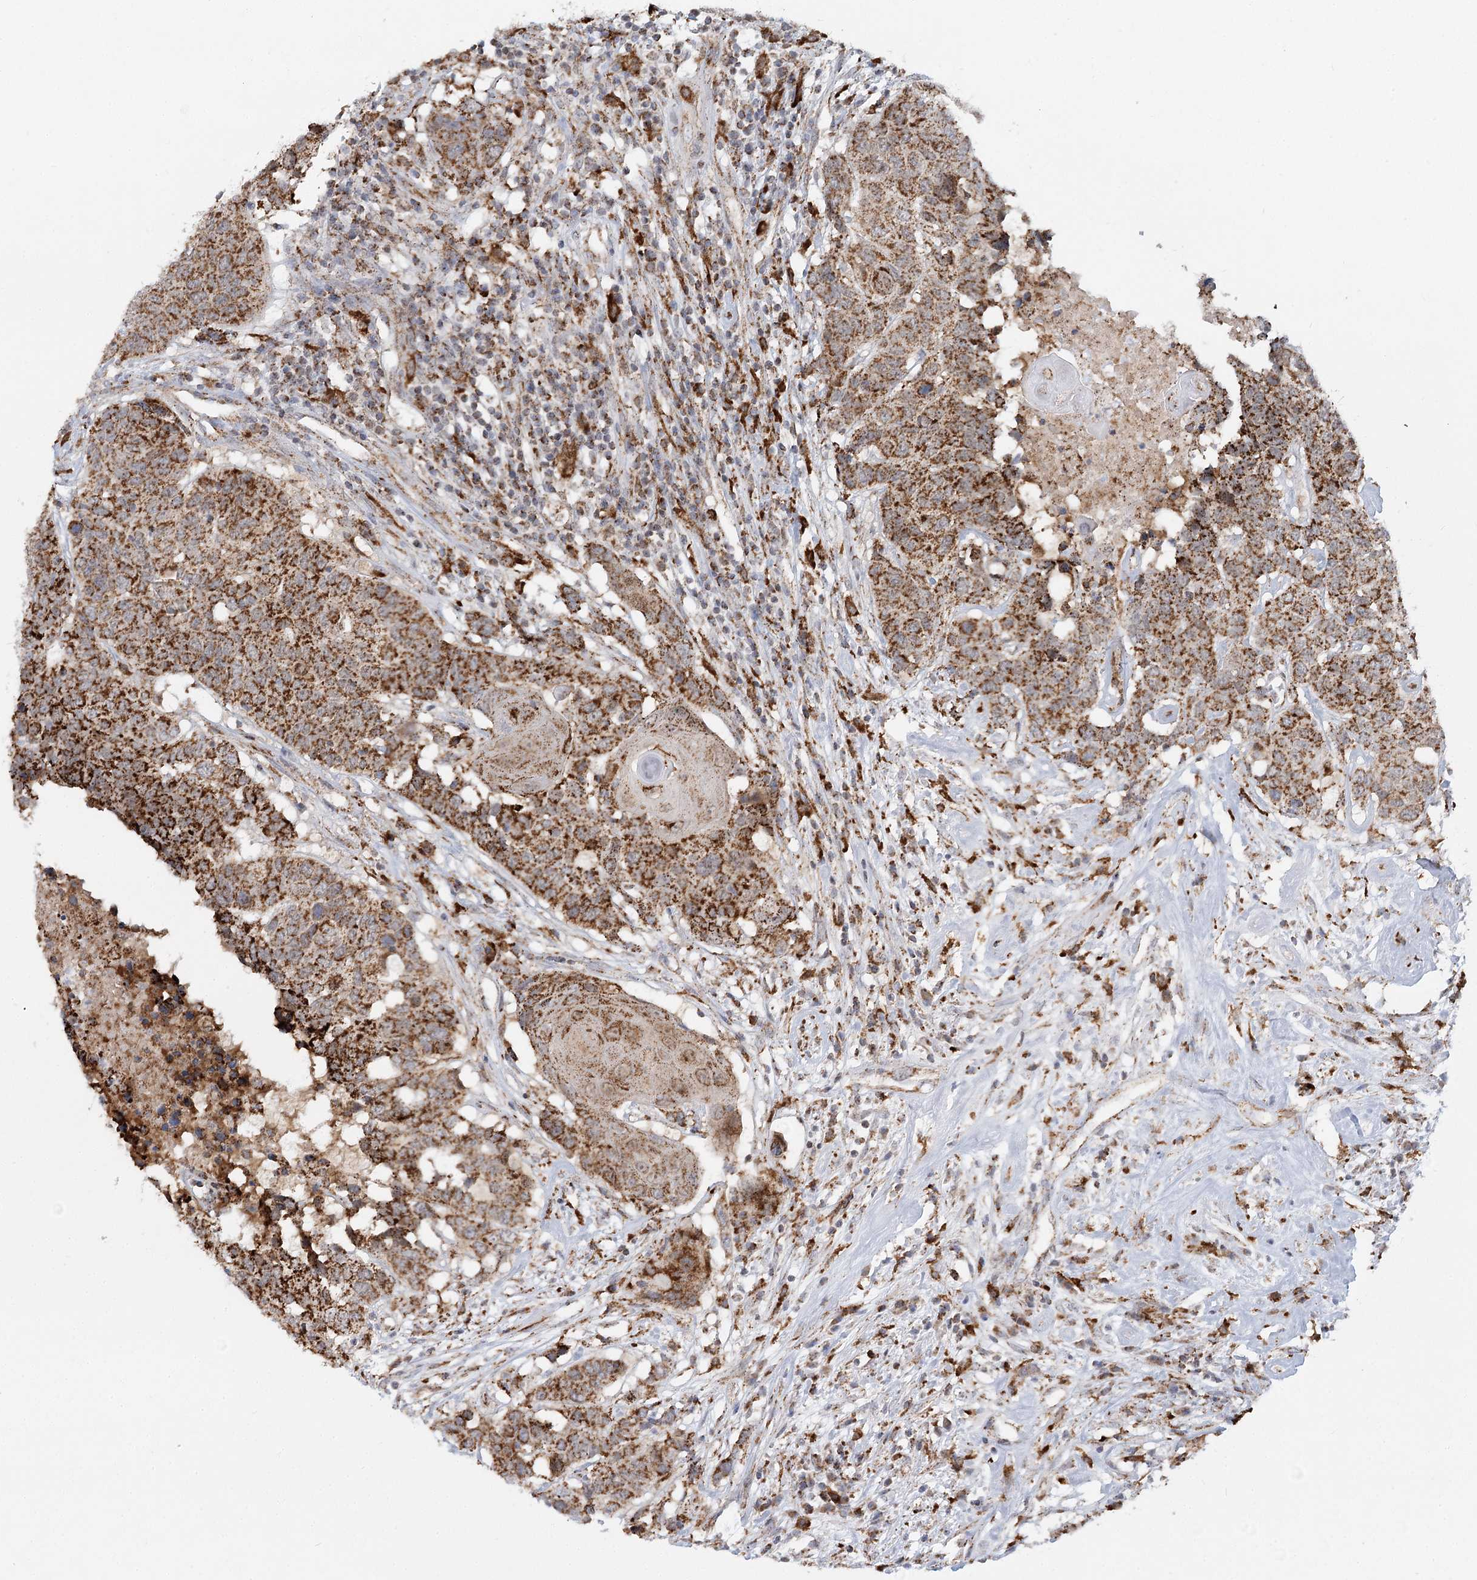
{"staining": {"intensity": "strong", "quantity": ">75%", "location": "cytoplasmic/membranous"}, "tissue": "head and neck cancer", "cell_type": "Tumor cells", "image_type": "cancer", "snomed": [{"axis": "morphology", "description": "Squamous cell carcinoma, NOS"}, {"axis": "topography", "description": "Head-Neck"}], "caption": "Immunohistochemistry (IHC) of human head and neck squamous cell carcinoma demonstrates high levels of strong cytoplasmic/membranous positivity in approximately >75% of tumor cells.", "gene": "TAS1R1", "patient": {"sex": "male", "age": 66}}